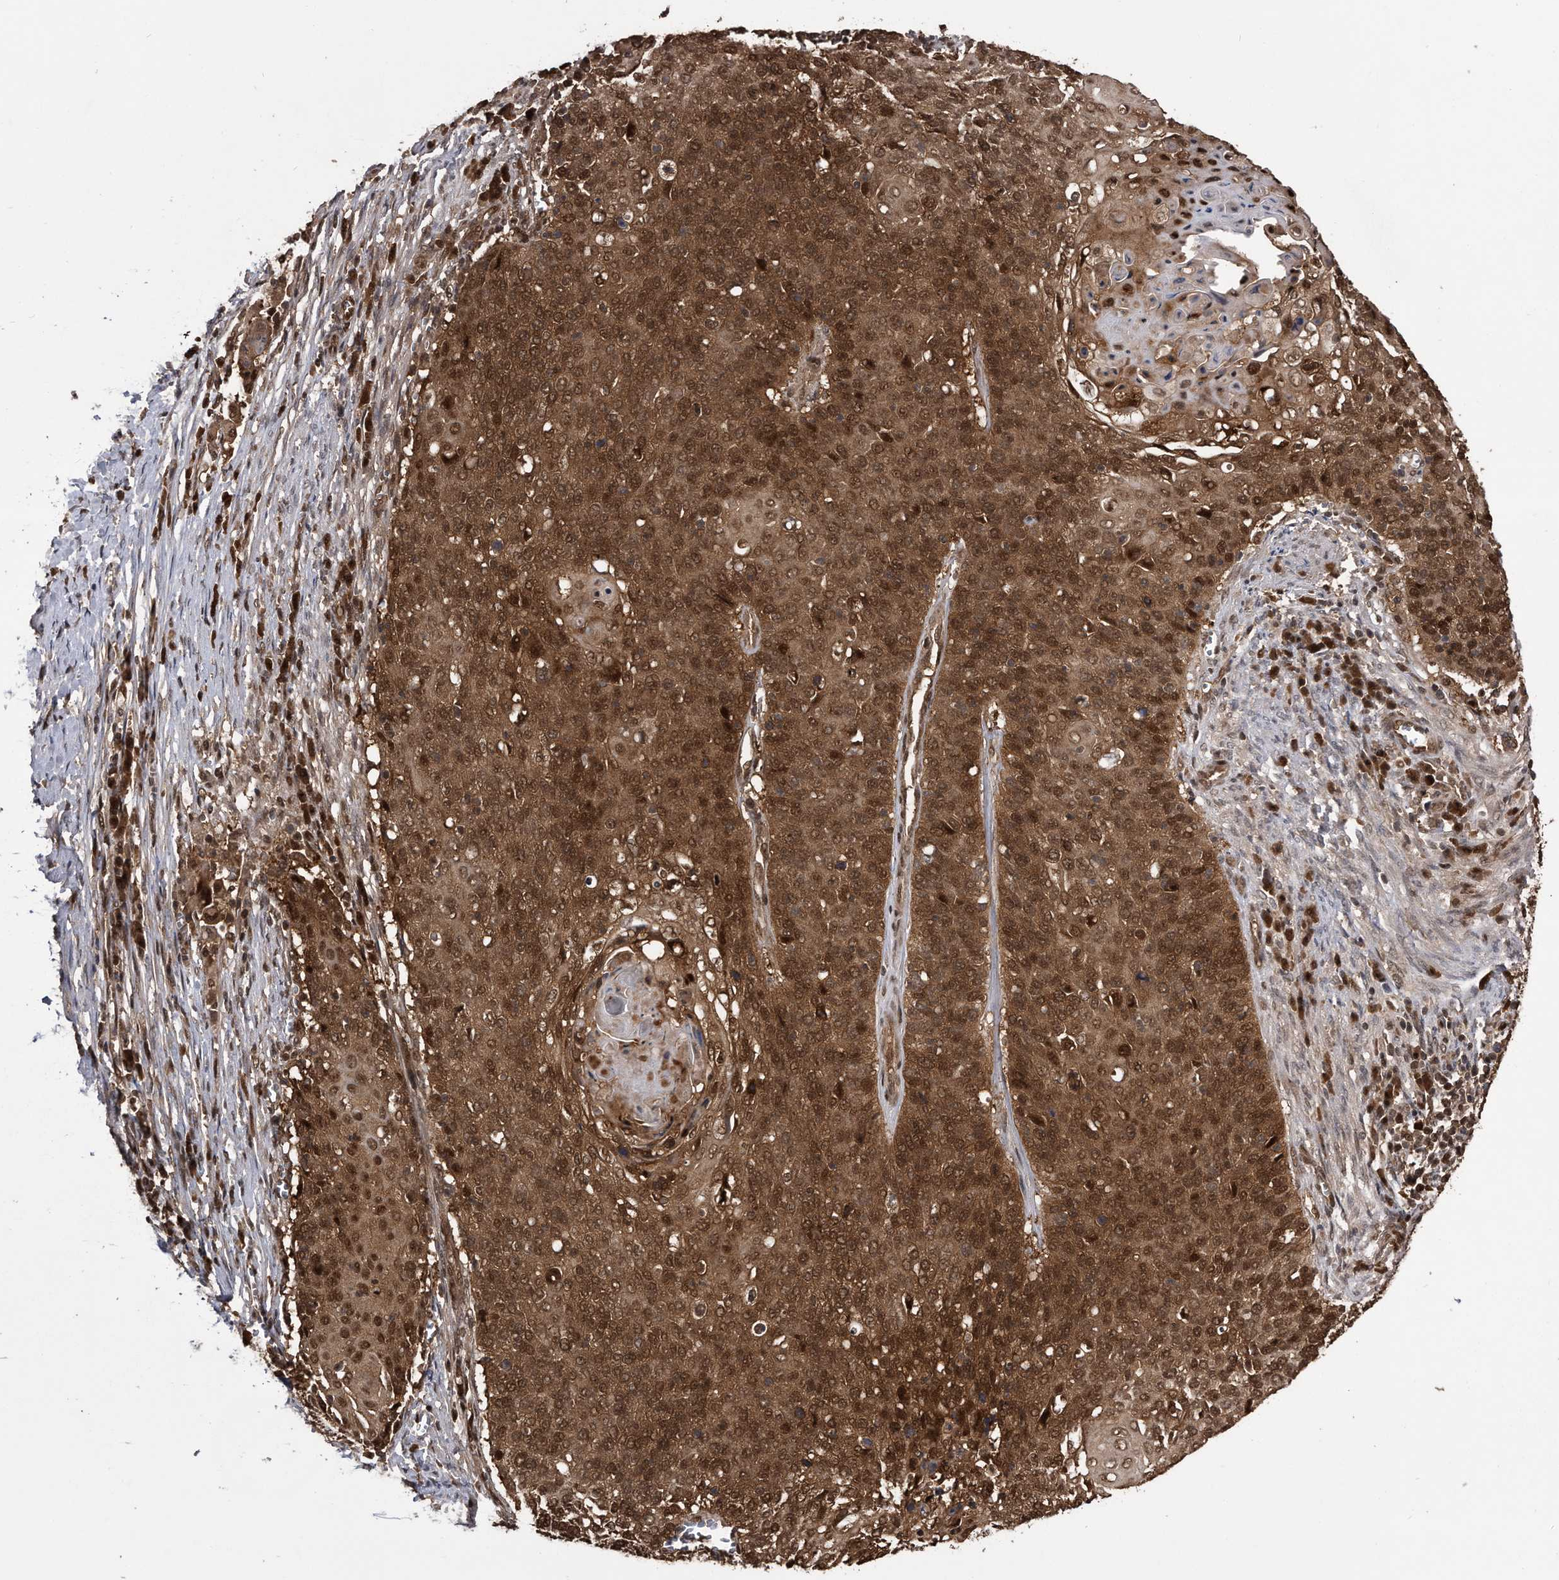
{"staining": {"intensity": "moderate", "quantity": ">75%", "location": "cytoplasmic/membranous,nuclear"}, "tissue": "cervical cancer", "cell_type": "Tumor cells", "image_type": "cancer", "snomed": [{"axis": "morphology", "description": "Squamous cell carcinoma, NOS"}, {"axis": "topography", "description": "Cervix"}], "caption": "Brown immunohistochemical staining in cervical cancer (squamous cell carcinoma) exhibits moderate cytoplasmic/membranous and nuclear expression in about >75% of tumor cells.", "gene": "RAD23B", "patient": {"sex": "female", "age": 39}}